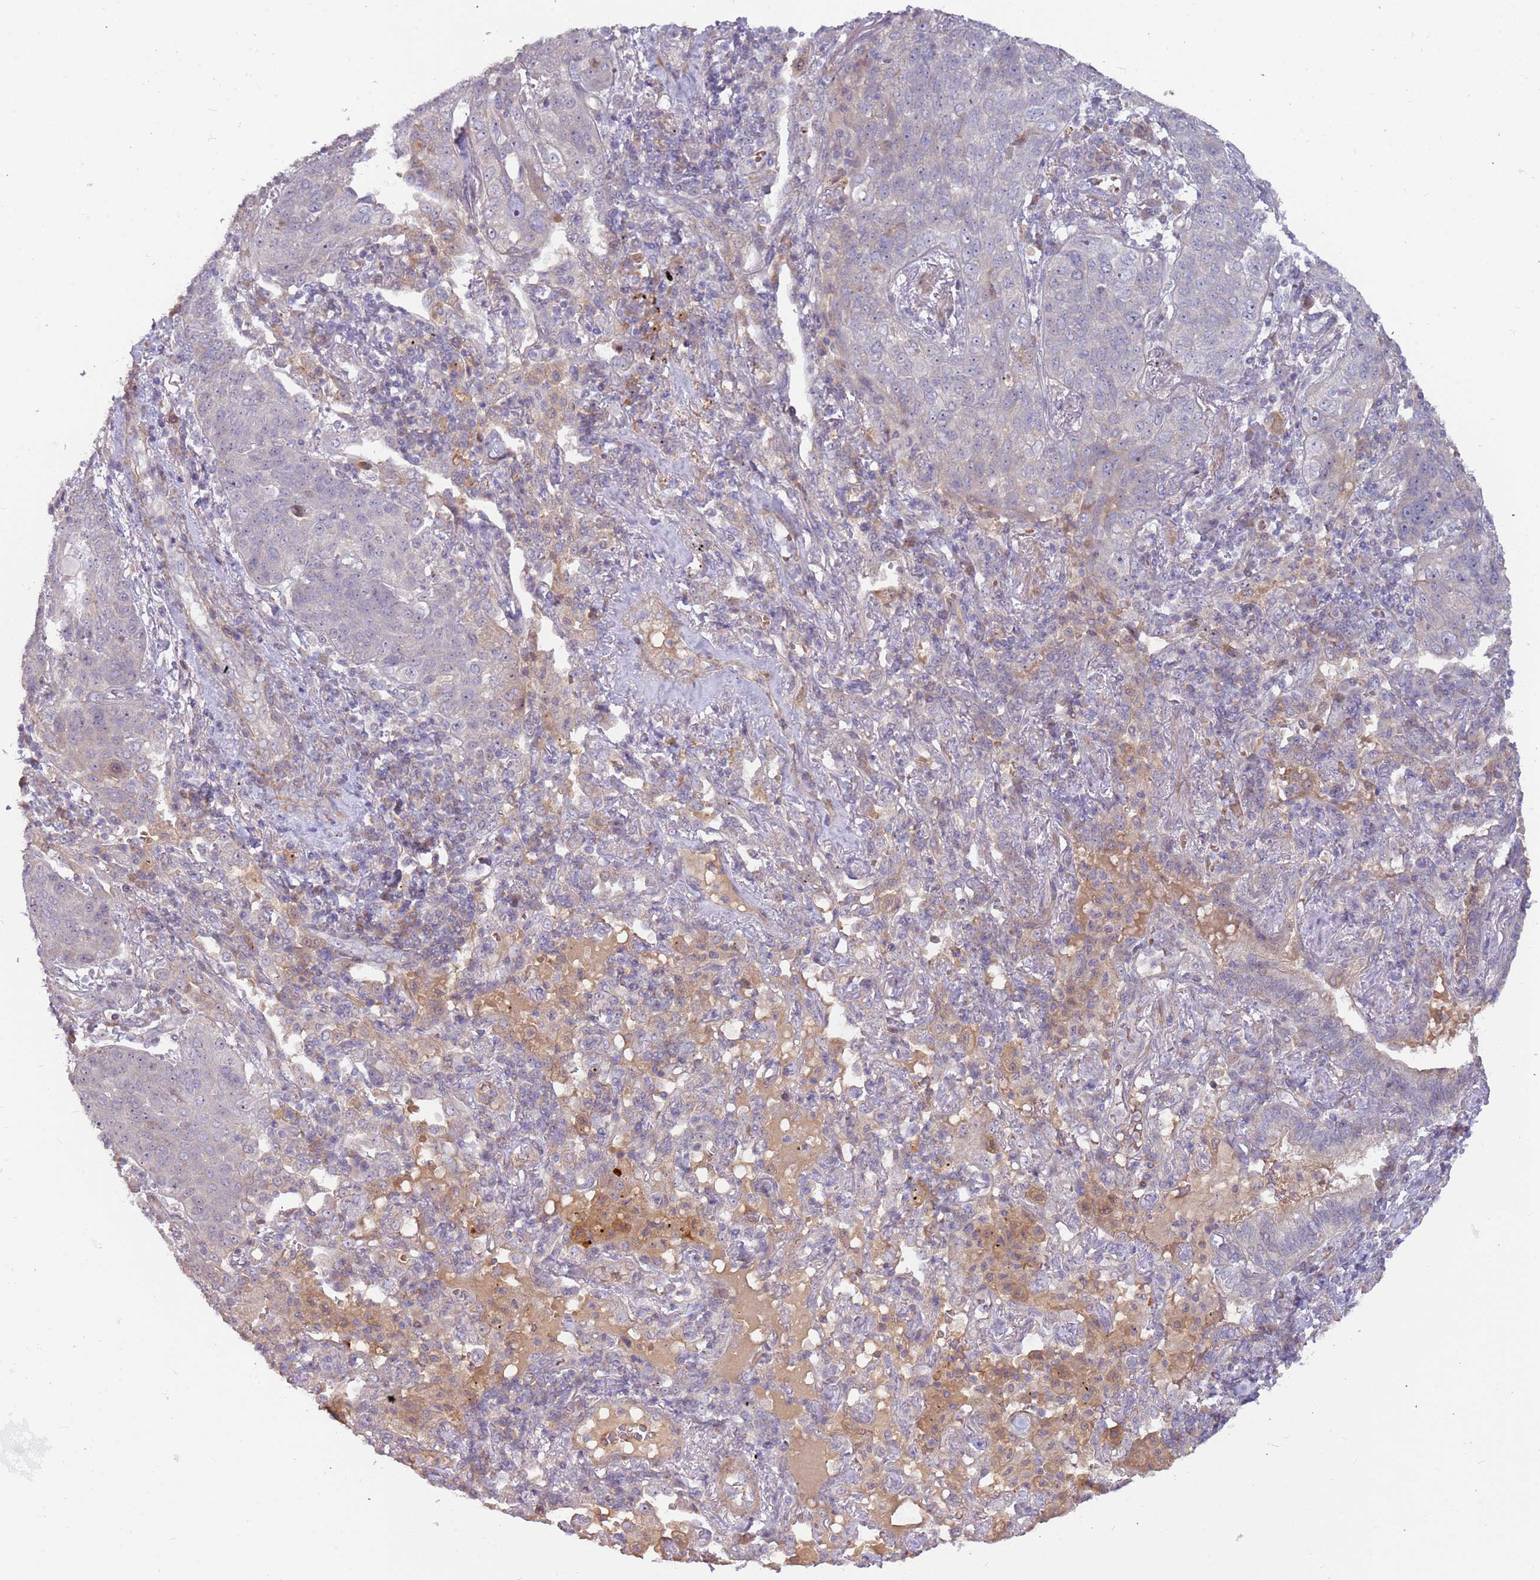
{"staining": {"intensity": "negative", "quantity": "none", "location": "none"}, "tissue": "lung cancer", "cell_type": "Tumor cells", "image_type": "cancer", "snomed": [{"axis": "morphology", "description": "Squamous cell carcinoma, NOS"}, {"axis": "topography", "description": "Lung"}], "caption": "The image displays no significant positivity in tumor cells of squamous cell carcinoma (lung).", "gene": "TRAPPC6B", "patient": {"sex": "female", "age": 70}}